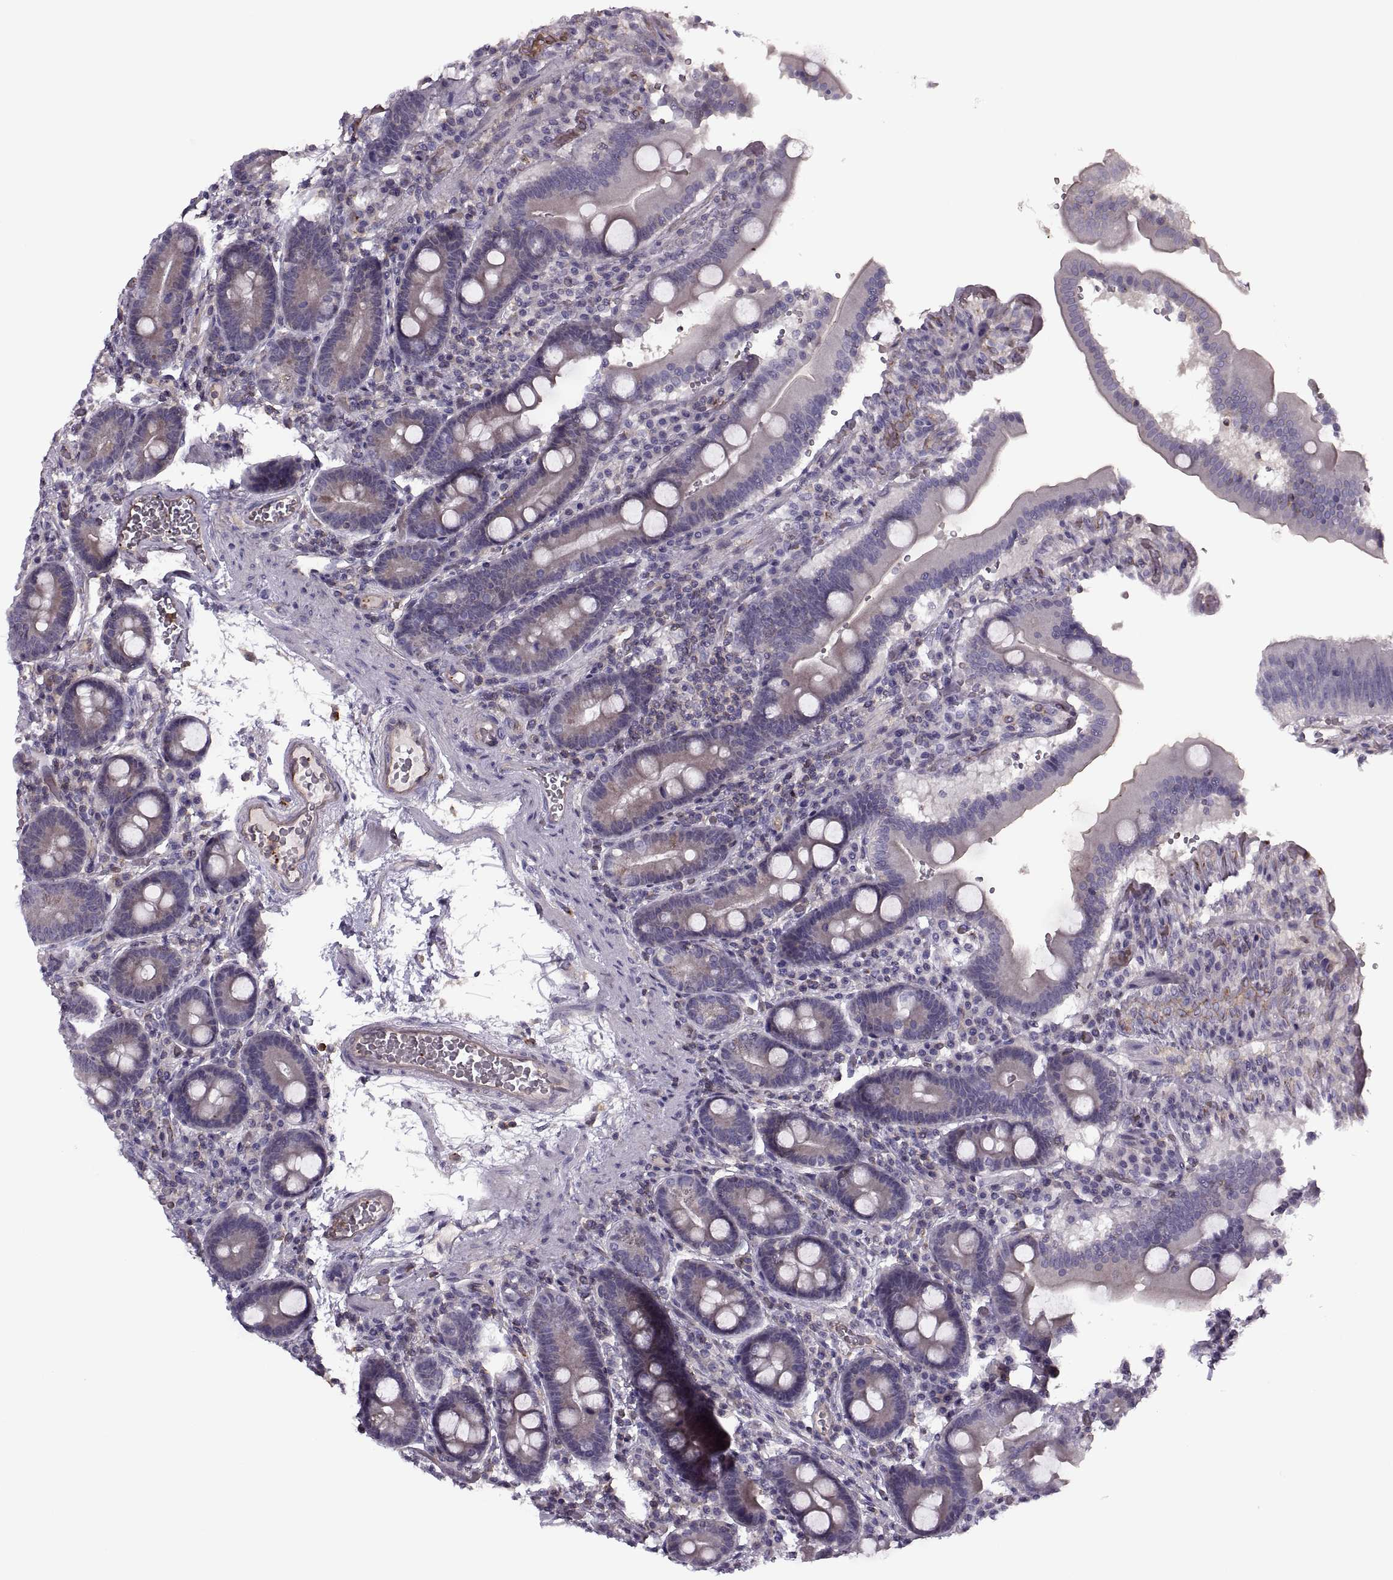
{"staining": {"intensity": "negative", "quantity": "none", "location": "none"}, "tissue": "duodenum", "cell_type": "Glandular cells", "image_type": "normal", "snomed": [{"axis": "morphology", "description": "Normal tissue, NOS"}, {"axis": "topography", "description": "Duodenum"}], "caption": "The histopathology image demonstrates no significant positivity in glandular cells of duodenum.", "gene": "SLC2A14", "patient": {"sex": "female", "age": 62}}